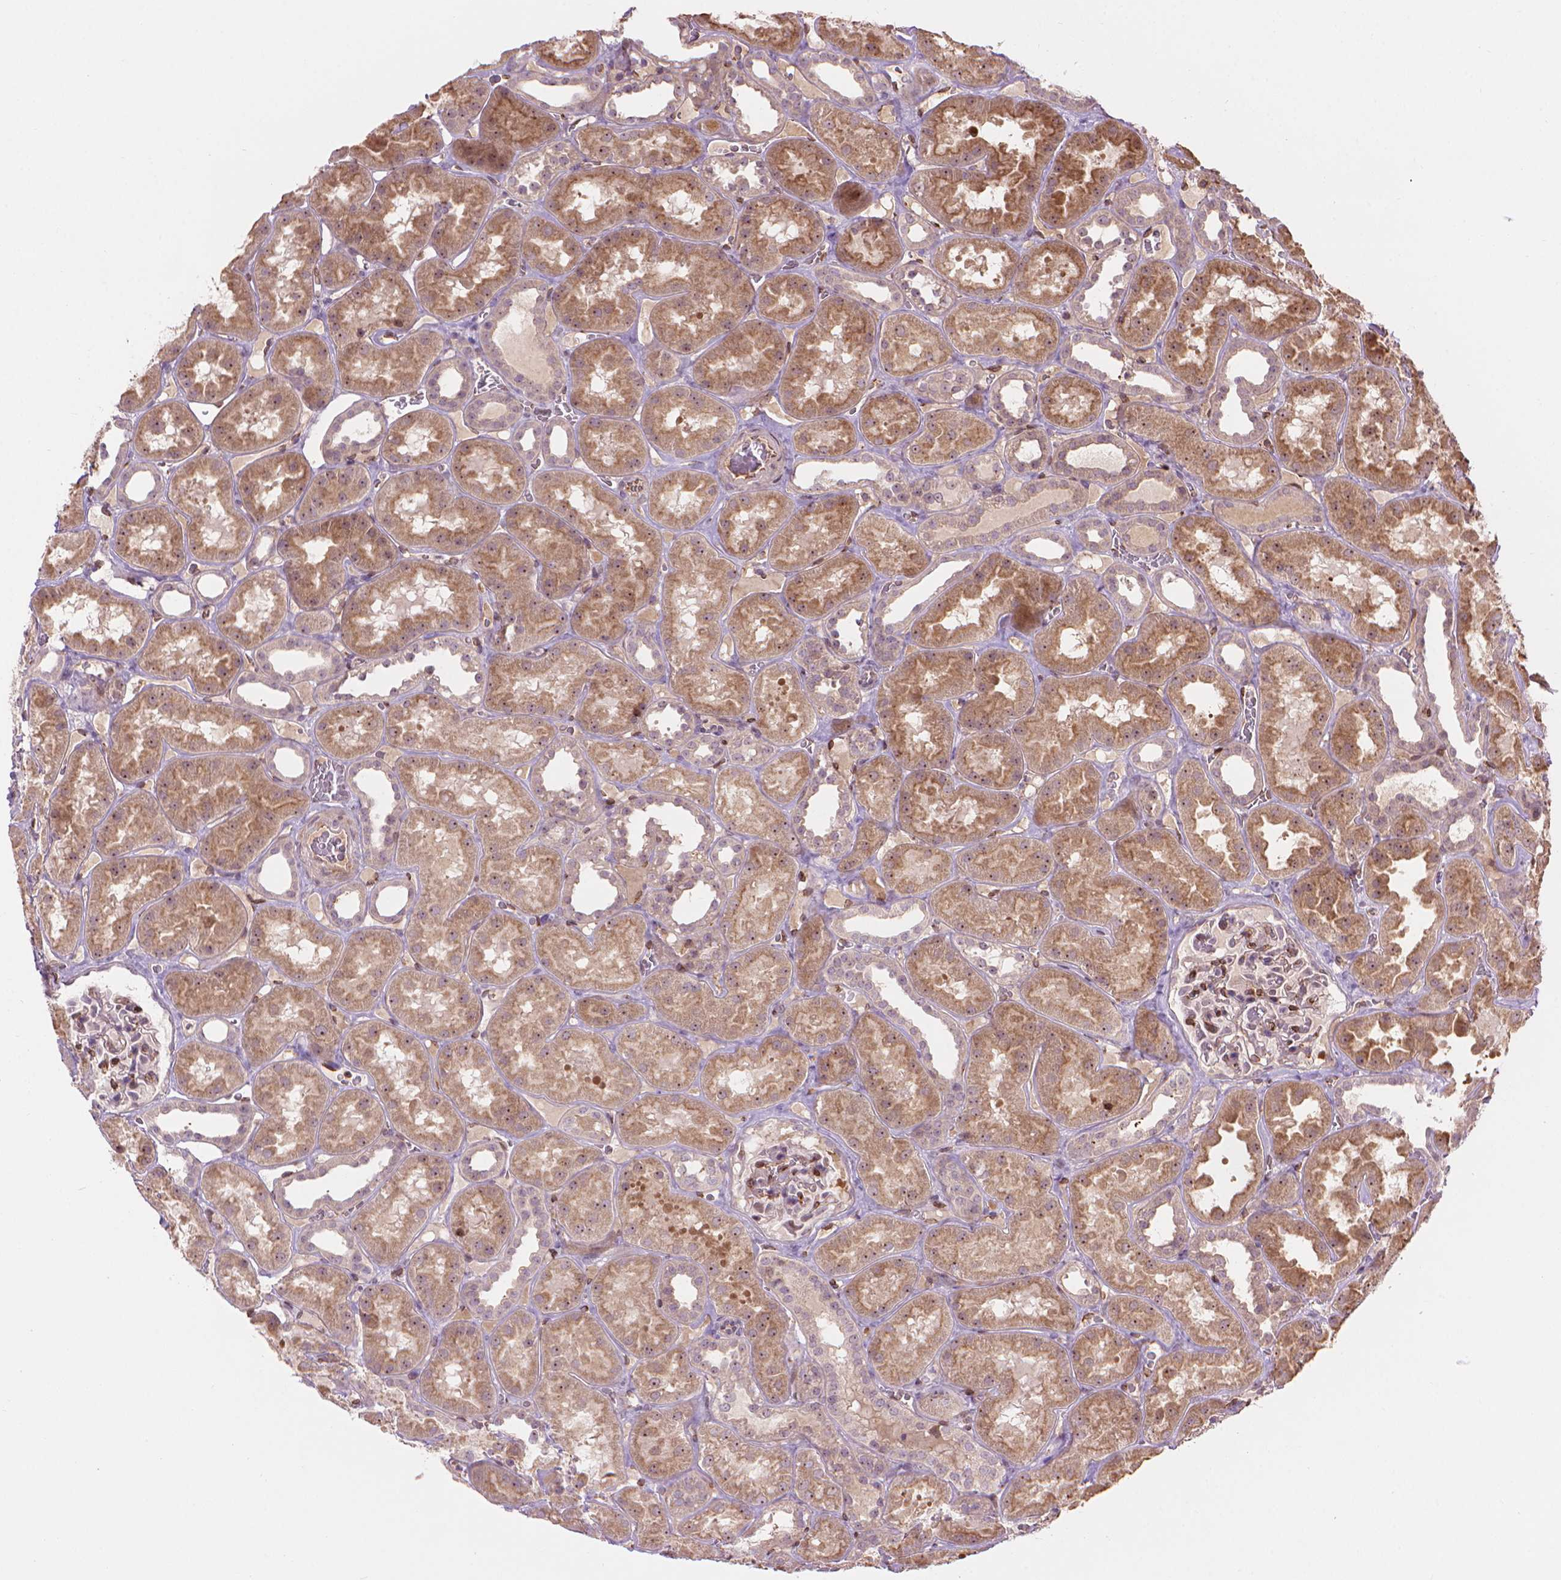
{"staining": {"intensity": "moderate", "quantity": "<25%", "location": "cytoplasmic/membranous,nuclear"}, "tissue": "kidney", "cell_type": "Cells in glomeruli", "image_type": "normal", "snomed": [{"axis": "morphology", "description": "Normal tissue, NOS"}, {"axis": "topography", "description": "Kidney"}], "caption": "Cells in glomeruli show moderate cytoplasmic/membranous,nuclear positivity in approximately <25% of cells in normal kidney.", "gene": "SMC2", "patient": {"sex": "female", "age": 41}}